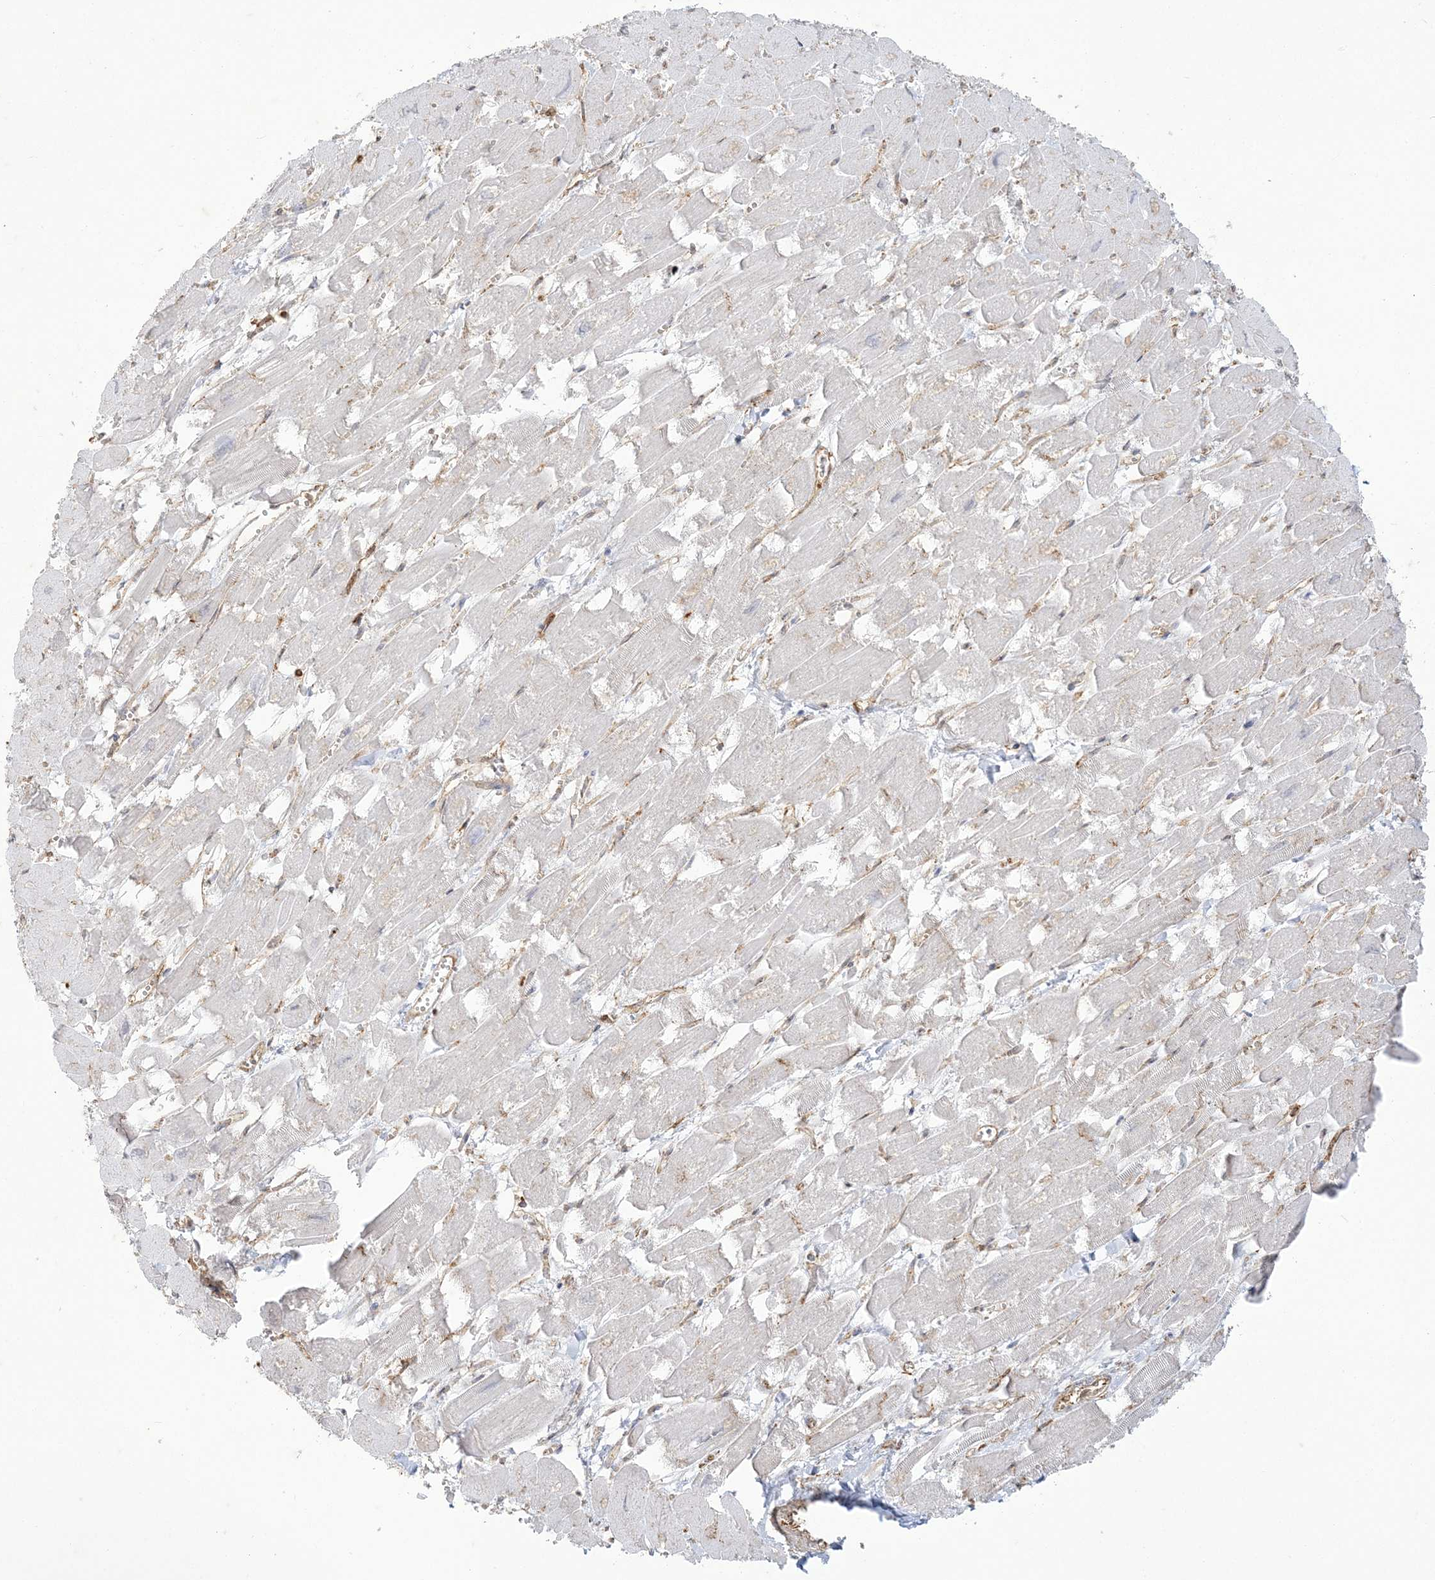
{"staining": {"intensity": "negative", "quantity": "none", "location": "none"}, "tissue": "heart muscle", "cell_type": "Cardiomyocytes", "image_type": "normal", "snomed": [{"axis": "morphology", "description": "Normal tissue, NOS"}, {"axis": "topography", "description": "Heart"}], "caption": "DAB (3,3'-diaminobenzidine) immunohistochemical staining of benign heart muscle exhibits no significant staining in cardiomyocytes. (DAB (3,3'-diaminobenzidine) immunohistochemistry with hematoxylin counter stain).", "gene": "DERL3", "patient": {"sex": "male", "age": 54}}